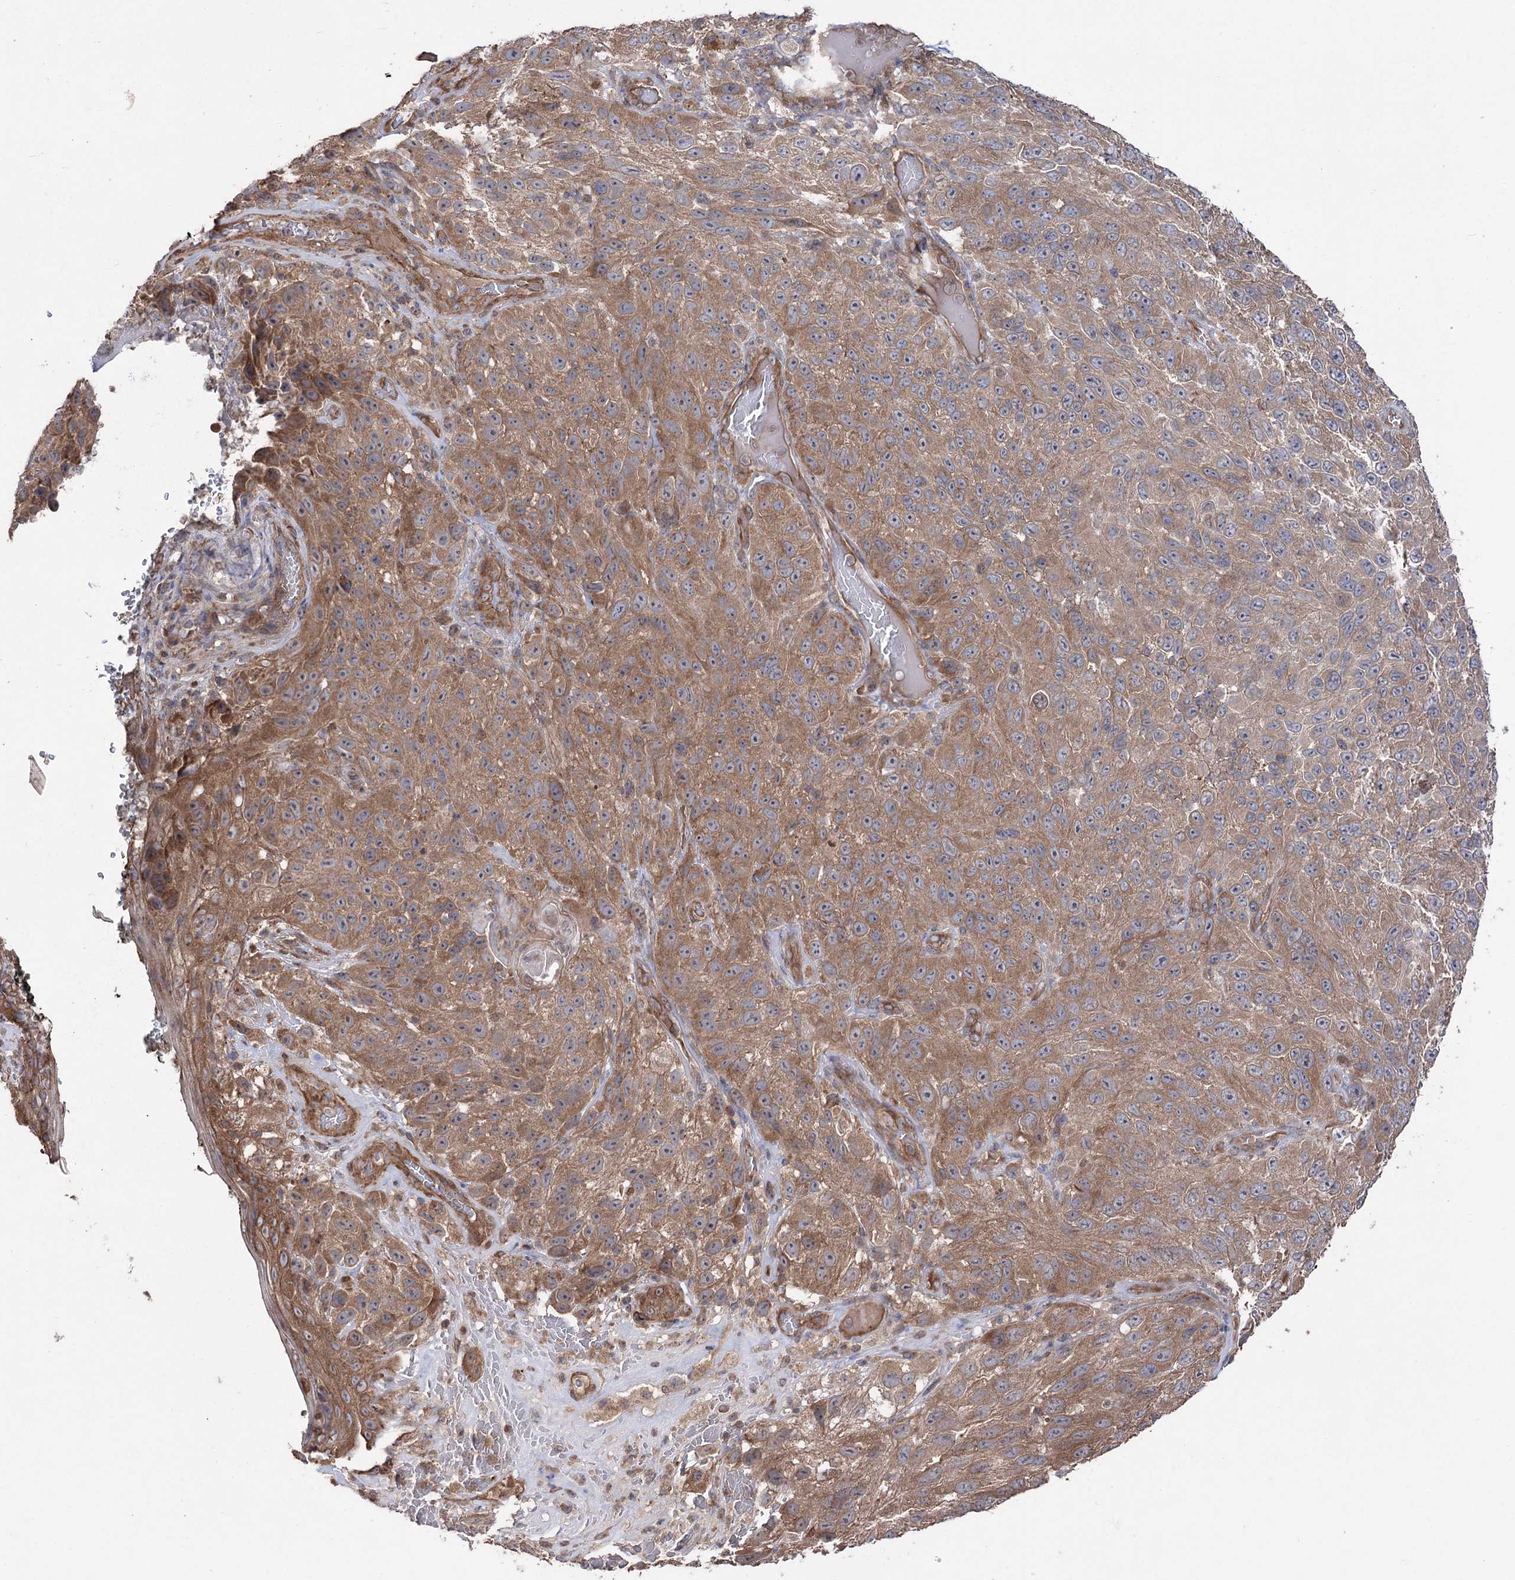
{"staining": {"intensity": "moderate", "quantity": ">75%", "location": "cytoplasmic/membranous"}, "tissue": "melanoma", "cell_type": "Tumor cells", "image_type": "cancer", "snomed": [{"axis": "morphology", "description": "Malignant melanoma, NOS"}, {"axis": "topography", "description": "Skin"}], "caption": "The image displays a brown stain indicating the presence of a protein in the cytoplasmic/membranous of tumor cells in melanoma. (Brightfield microscopy of DAB IHC at high magnification).", "gene": "LARS2", "patient": {"sex": "female", "age": 96}}